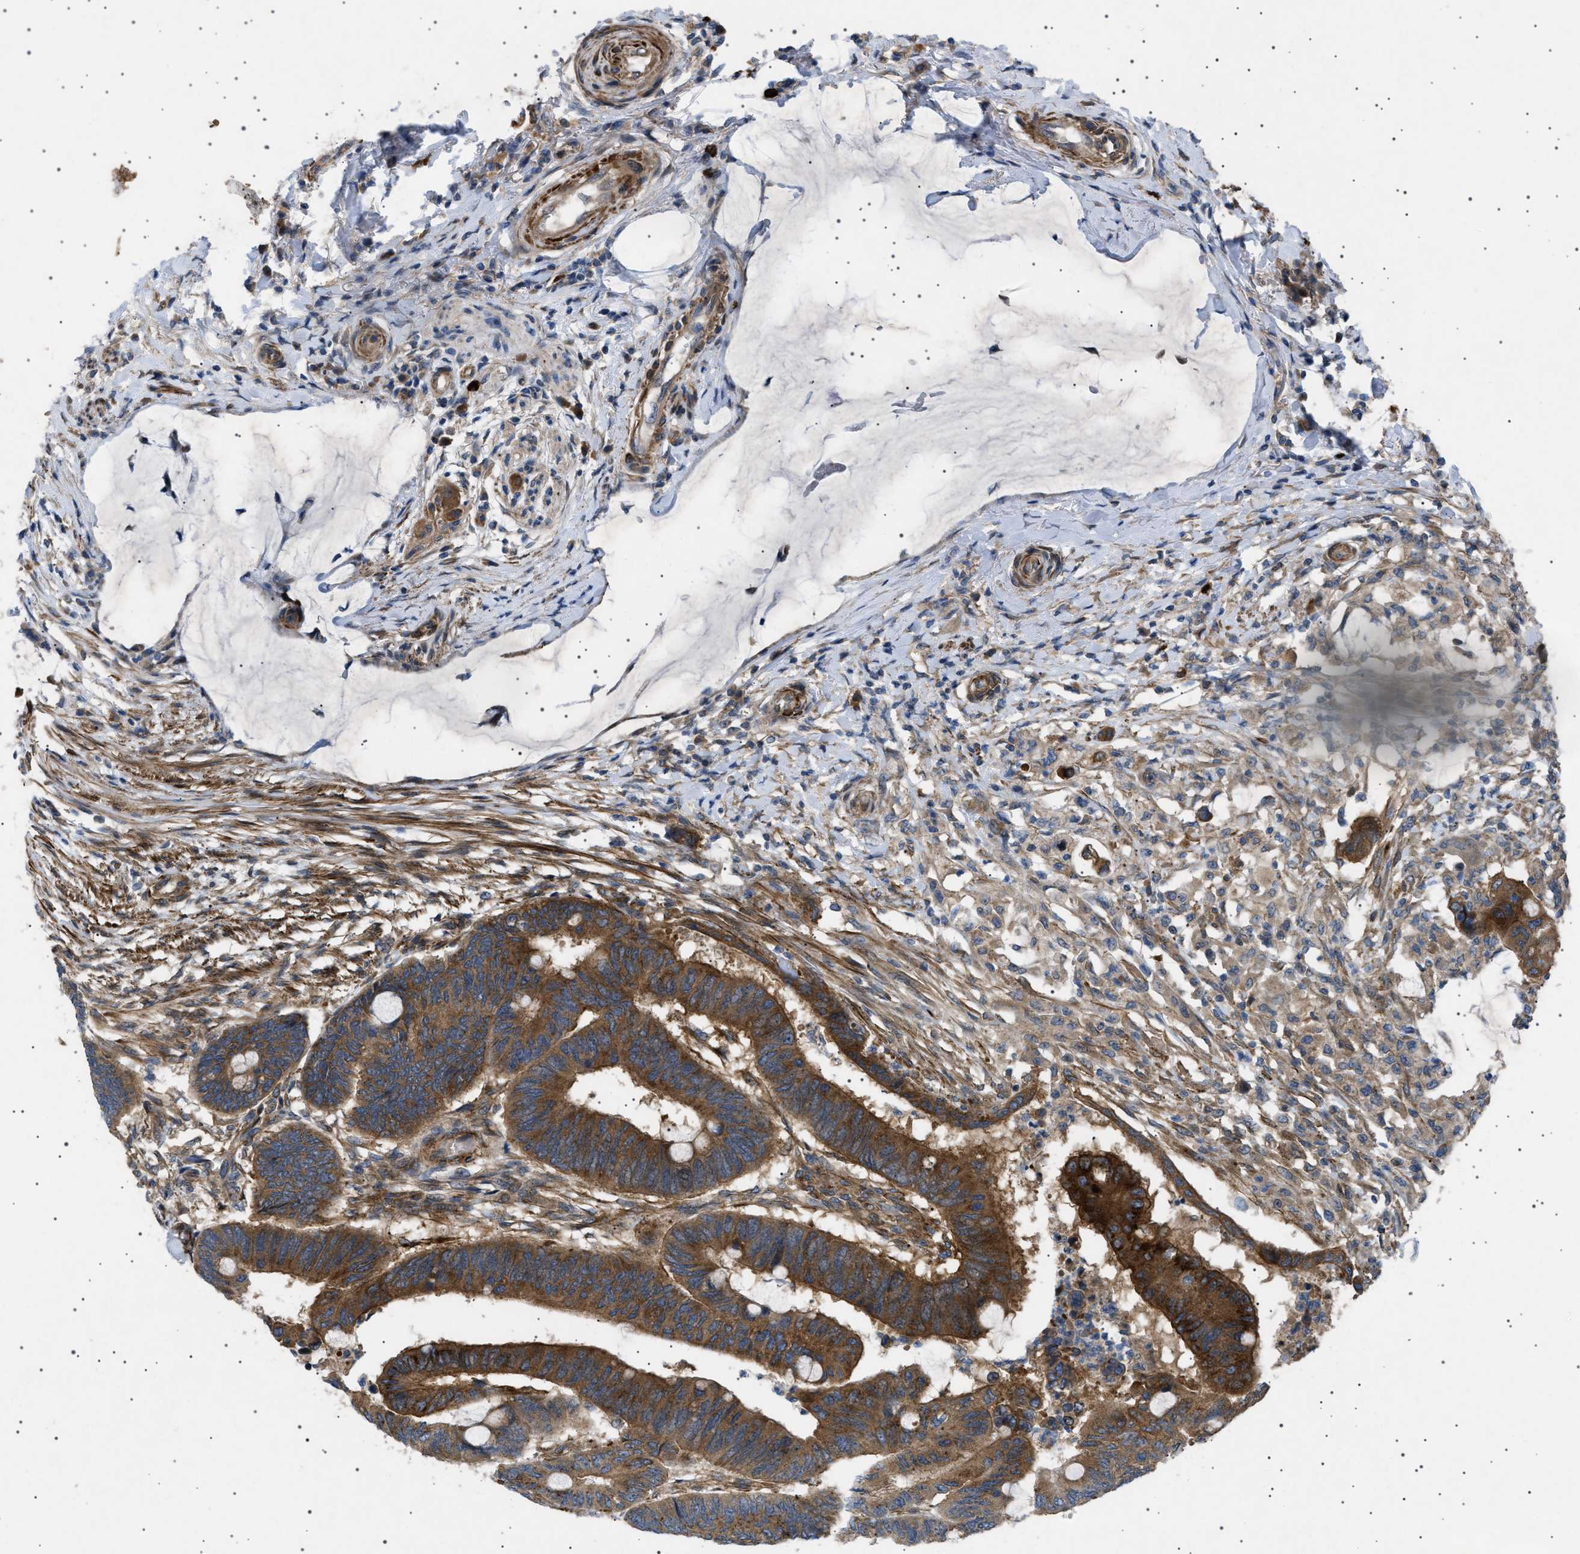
{"staining": {"intensity": "strong", "quantity": ">75%", "location": "cytoplasmic/membranous"}, "tissue": "colorectal cancer", "cell_type": "Tumor cells", "image_type": "cancer", "snomed": [{"axis": "morphology", "description": "Normal tissue, NOS"}, {"axis": "morphology", "description": "Adenocarcinoma, NOS"}, {"axis": "topography", "description": "Rectum"}, {"axis": "topography", "description": "Peripheral nerve tissue"}], "caption": "Human colorectal cancer stained with a protein marker demonstrates strong staining in tumor cells.", "gene": "CCDC186", "patient": {"sex": "male", "age": 92}}